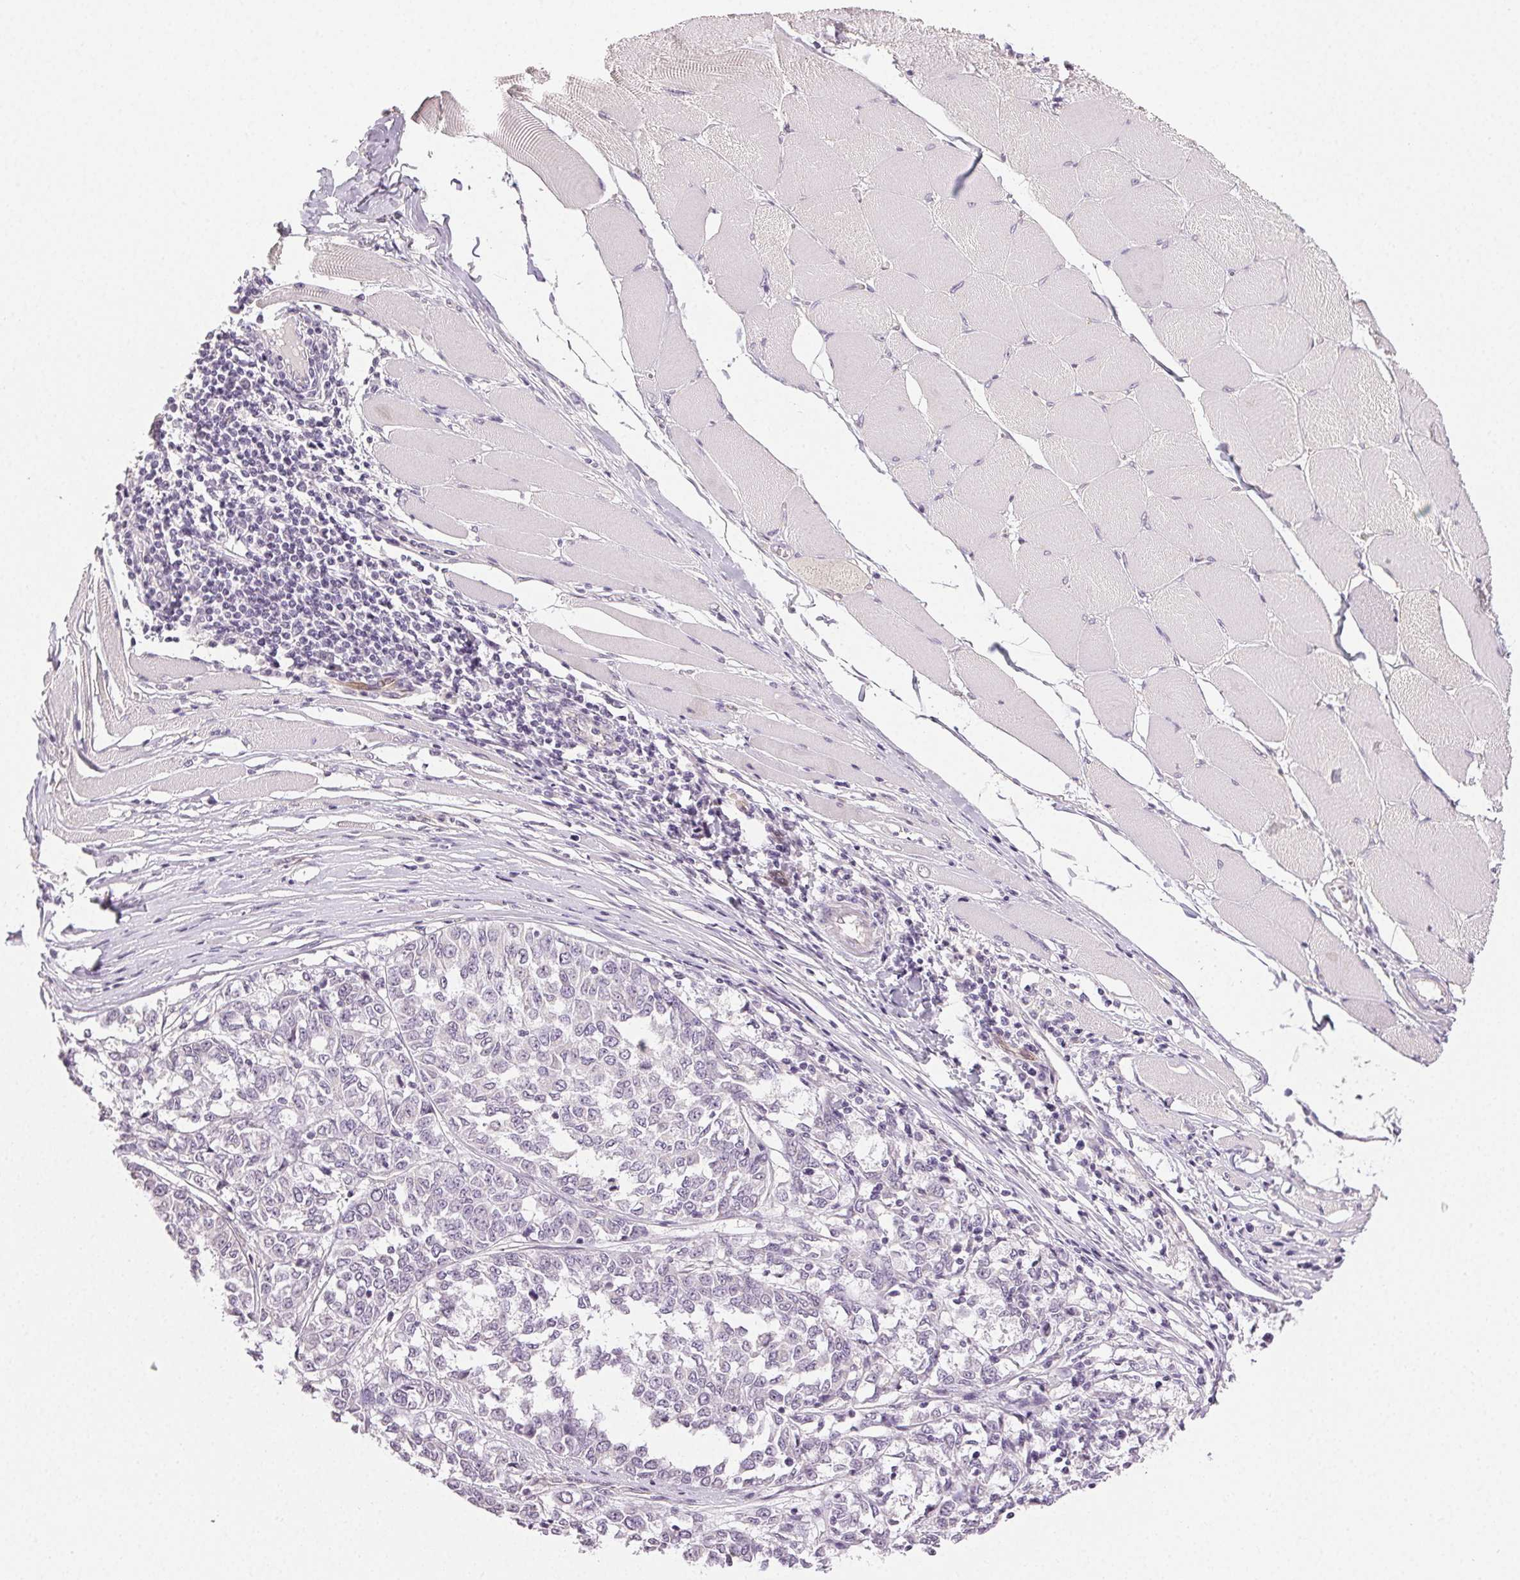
{"staining": {"intensity": "negative", "quantity": "none", "location": "none"}, "tissue": "melanoma", "cell_type": "Tumor cells", "image_type": "cancer", "snomed": [{"axis": "morphology", "description": "Malignant melanoma, NOS"}, {"axis": "topography", "description": "Skin"}], "caption": "IHC micrograph of neoplastic tissue: melanoma stained with DAB (3,3'-diaminobenzidine) exhibits no significant protein expression in tumor cells. The staining was performed using DAB (3,3'-diaminobenzidine) to visualize the protein expression in brown, while the nuclei were stained in blue with hematoxylin (Magnification: 20x).", "gene": "PLCB1", "patient": {"sex": "female", "age": 72}}